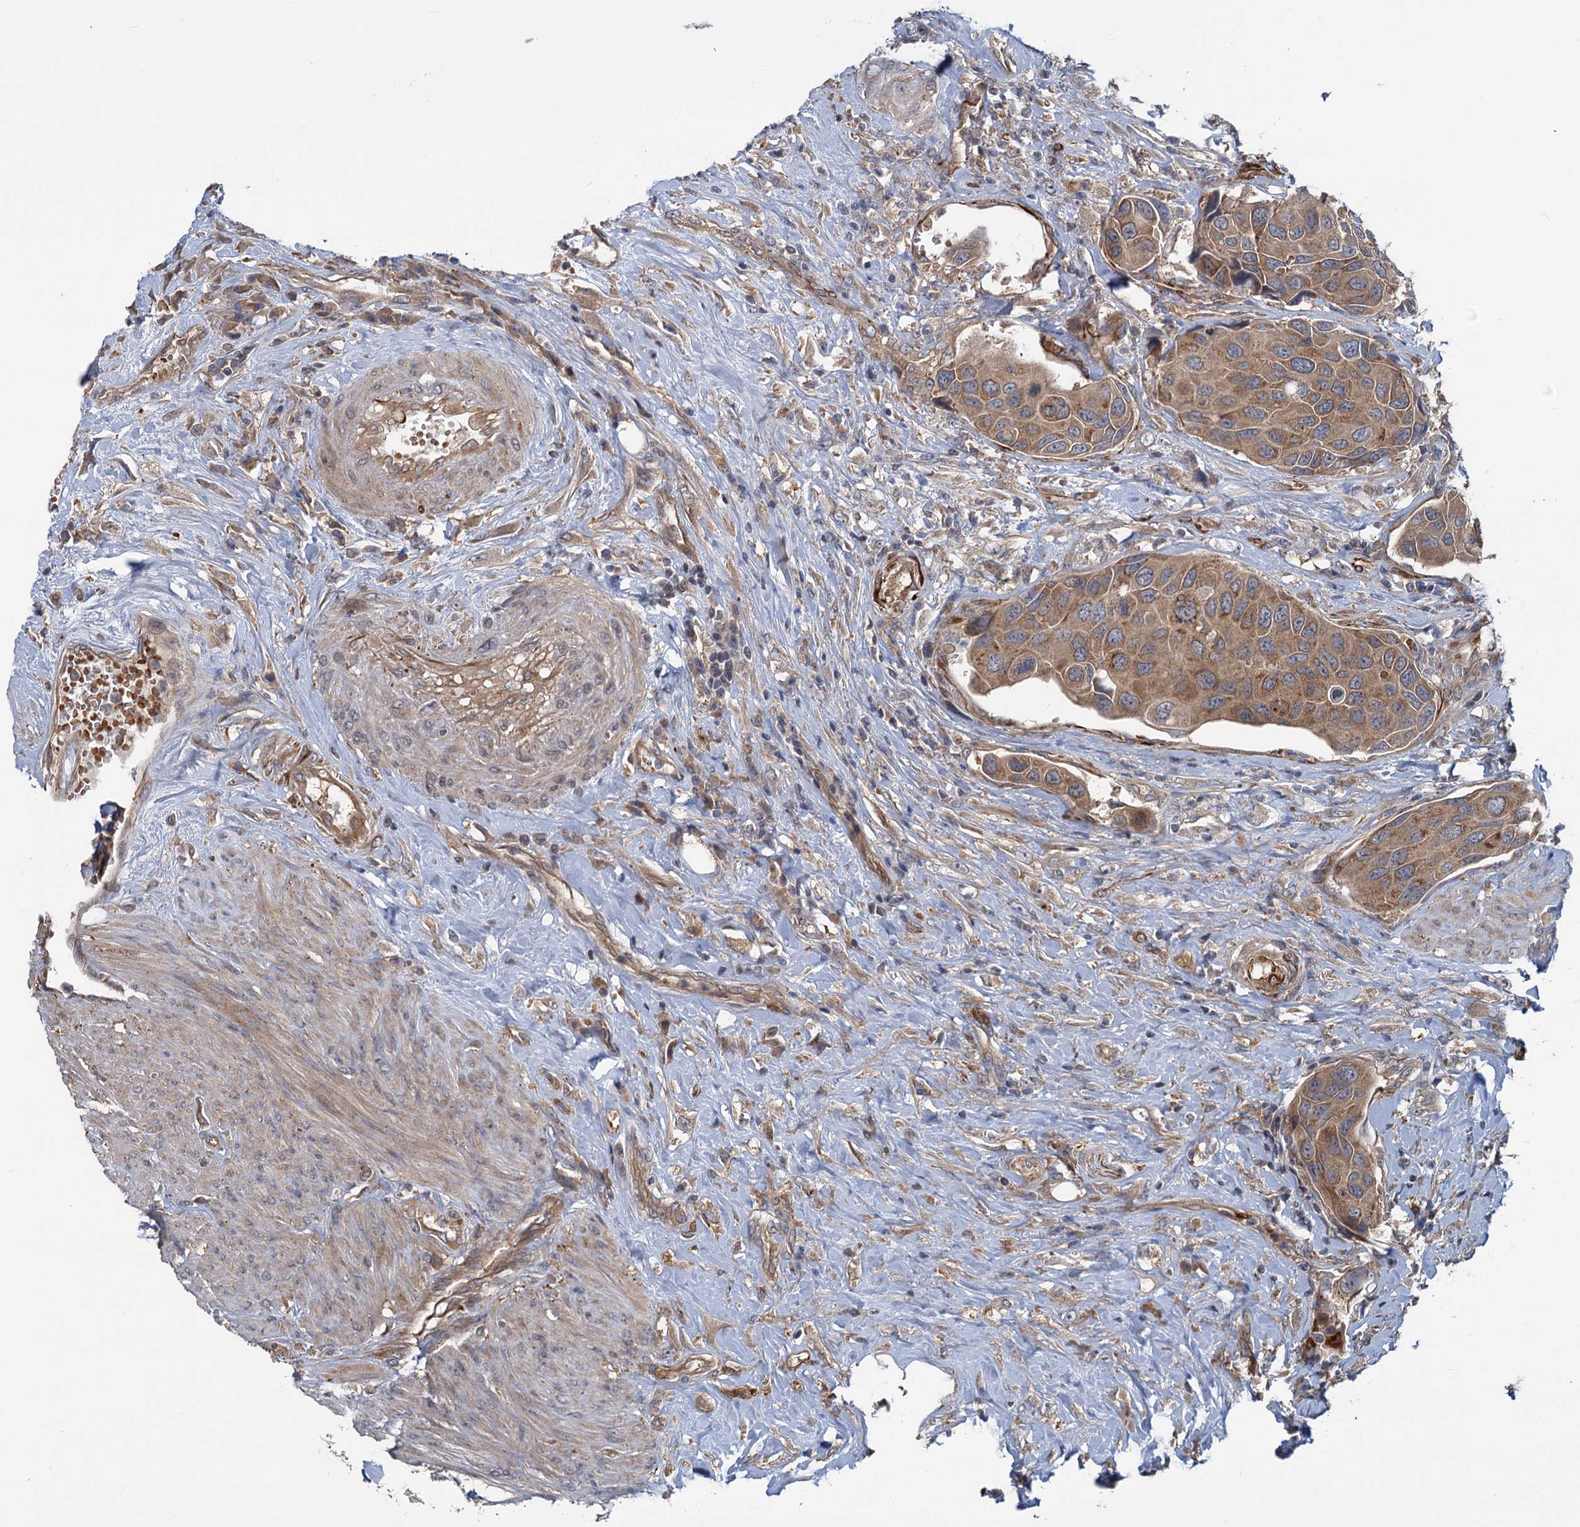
{"staining": {"intensity": "moderate", "quantity": ">75%", "location": "cytoplasmic/membranous"}, "tissue": "urothelial cancer", "cell_type": "Tumor cells", "image_type": "cancer", "snomed": [{"axis": "morphology", "description": "Urothelial carcinoma, High grade"}, {"axis": "topography", "description": "Urinary bladder"}], "caption": "A photomicrograph showing moderate cytoplasmic/membranous staining in about >75% of tumor cells in urothelial cancer, as visualized by brown immunohistochemical staining.", "gene": "PKN2", "patient": {"sex": "male", "age": 74}}